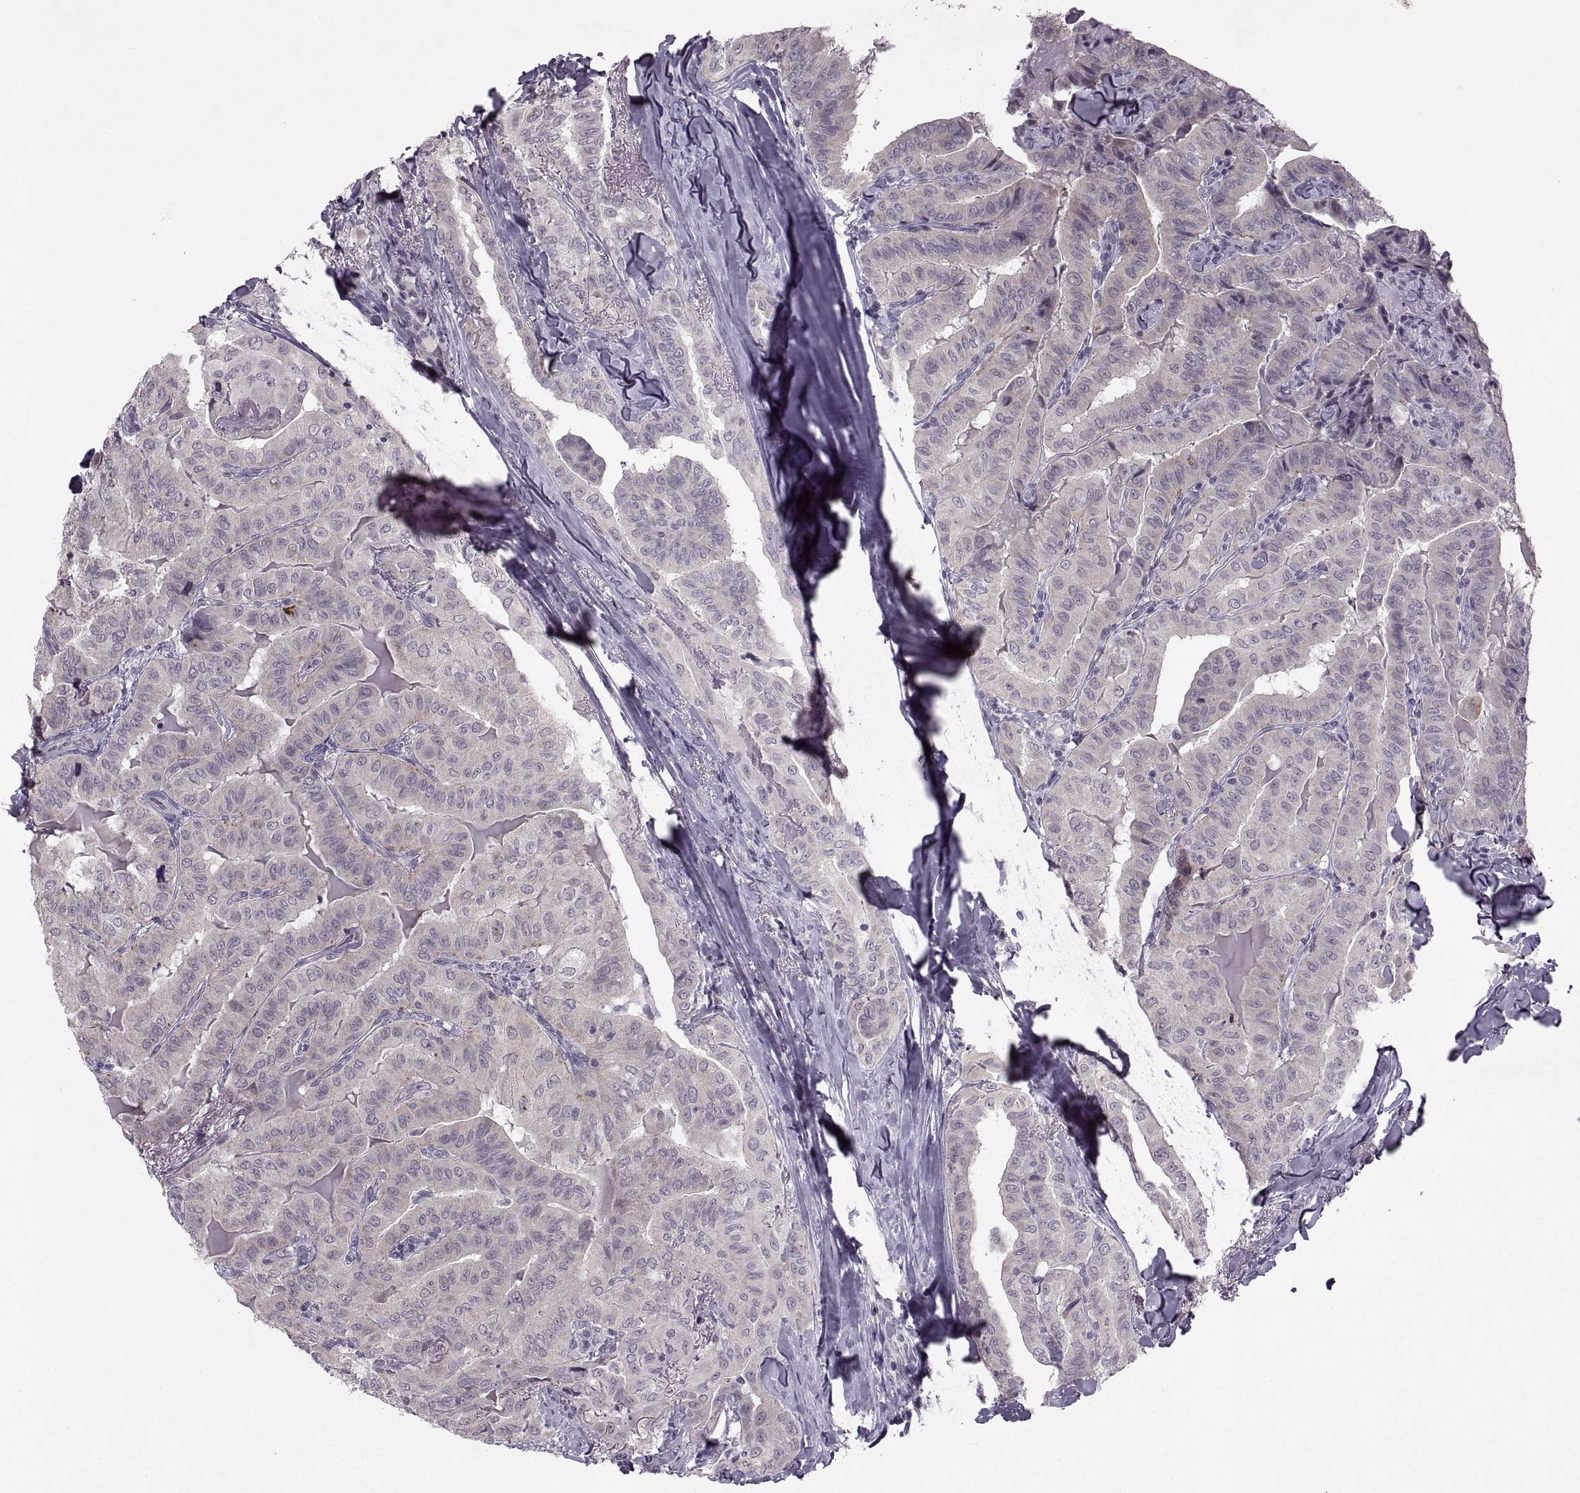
{"staining": {"intensity": "negative", "quantity": "none", "location": "none"}, "tissue": "thyroid cancer", "cell_type": "Tumor cells", "image_type": "cancer", "snomed": [{"axis": "morphology", "description": "Papillary adenocarcinoma, NOS"}, {"axis": "topography", "description": "Thyroid gland"}], "caption": "Tumor cells show no significant expression in thyroid papillary adenocarcinoma.", "gene": "MGAT4D", "patient": {"sex": "female", "age": 68}}